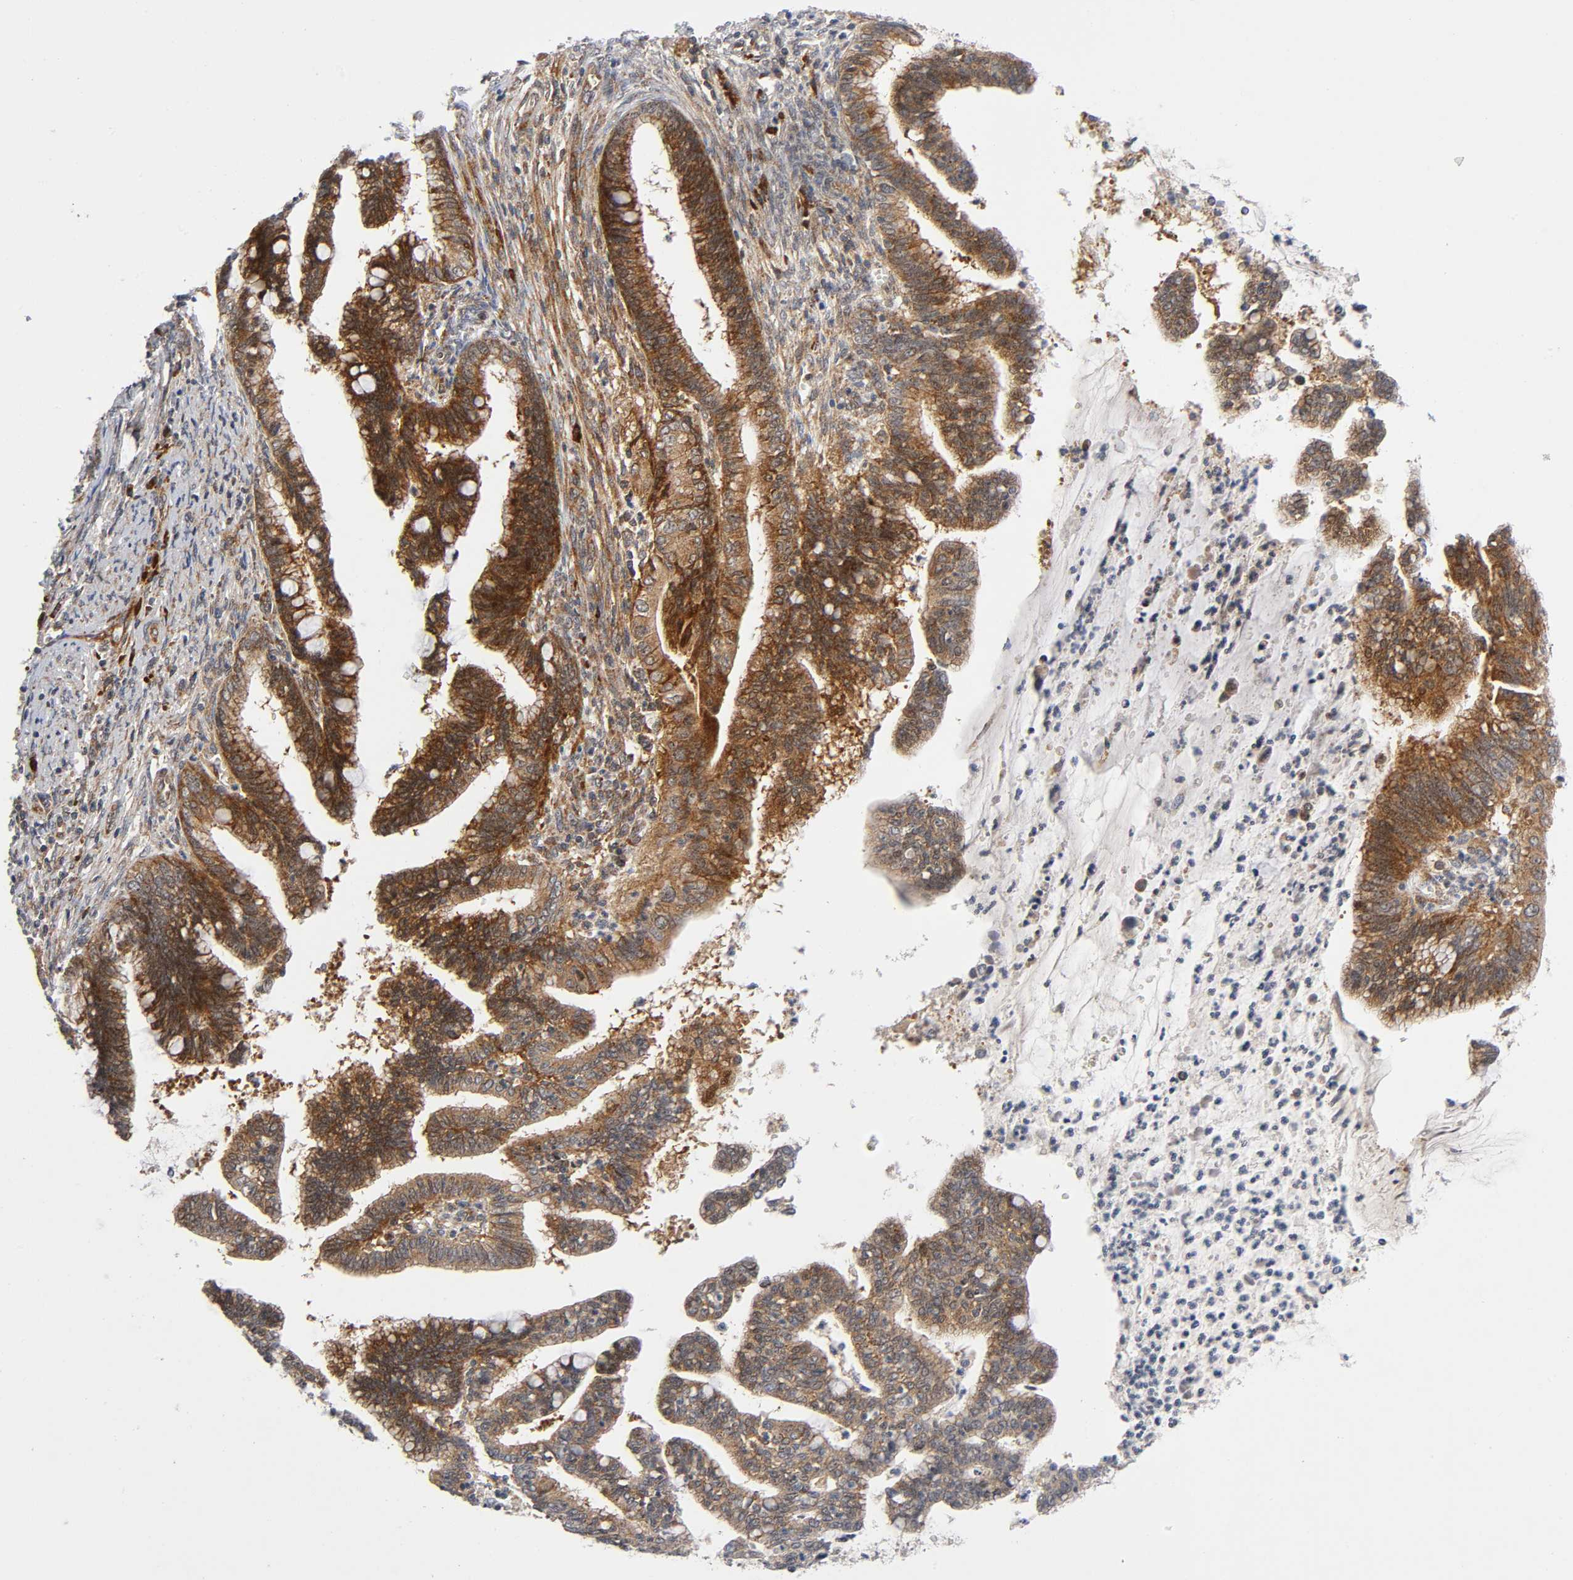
{"staining": {"intensity": "moderate", "quantity": ">75%", "location": "cytoplasmic/membranous"}, "tissue": "cervical cancer", "cell_type": "Tumor cells", "image_type": "cancer", "snomed": [{"axis": "morphology", "description": "Adenocarcinoma, NOS"}, {"axis": "topography", "description": "Cervix"}], "caption": "An image of adenocarcinoma (cervical) stained for a protein displays moderate cytoplasmic/membranous brown staining in tumor cells.", "gene": "EIF5", "patient": {"sex": "female", "age": 36}}